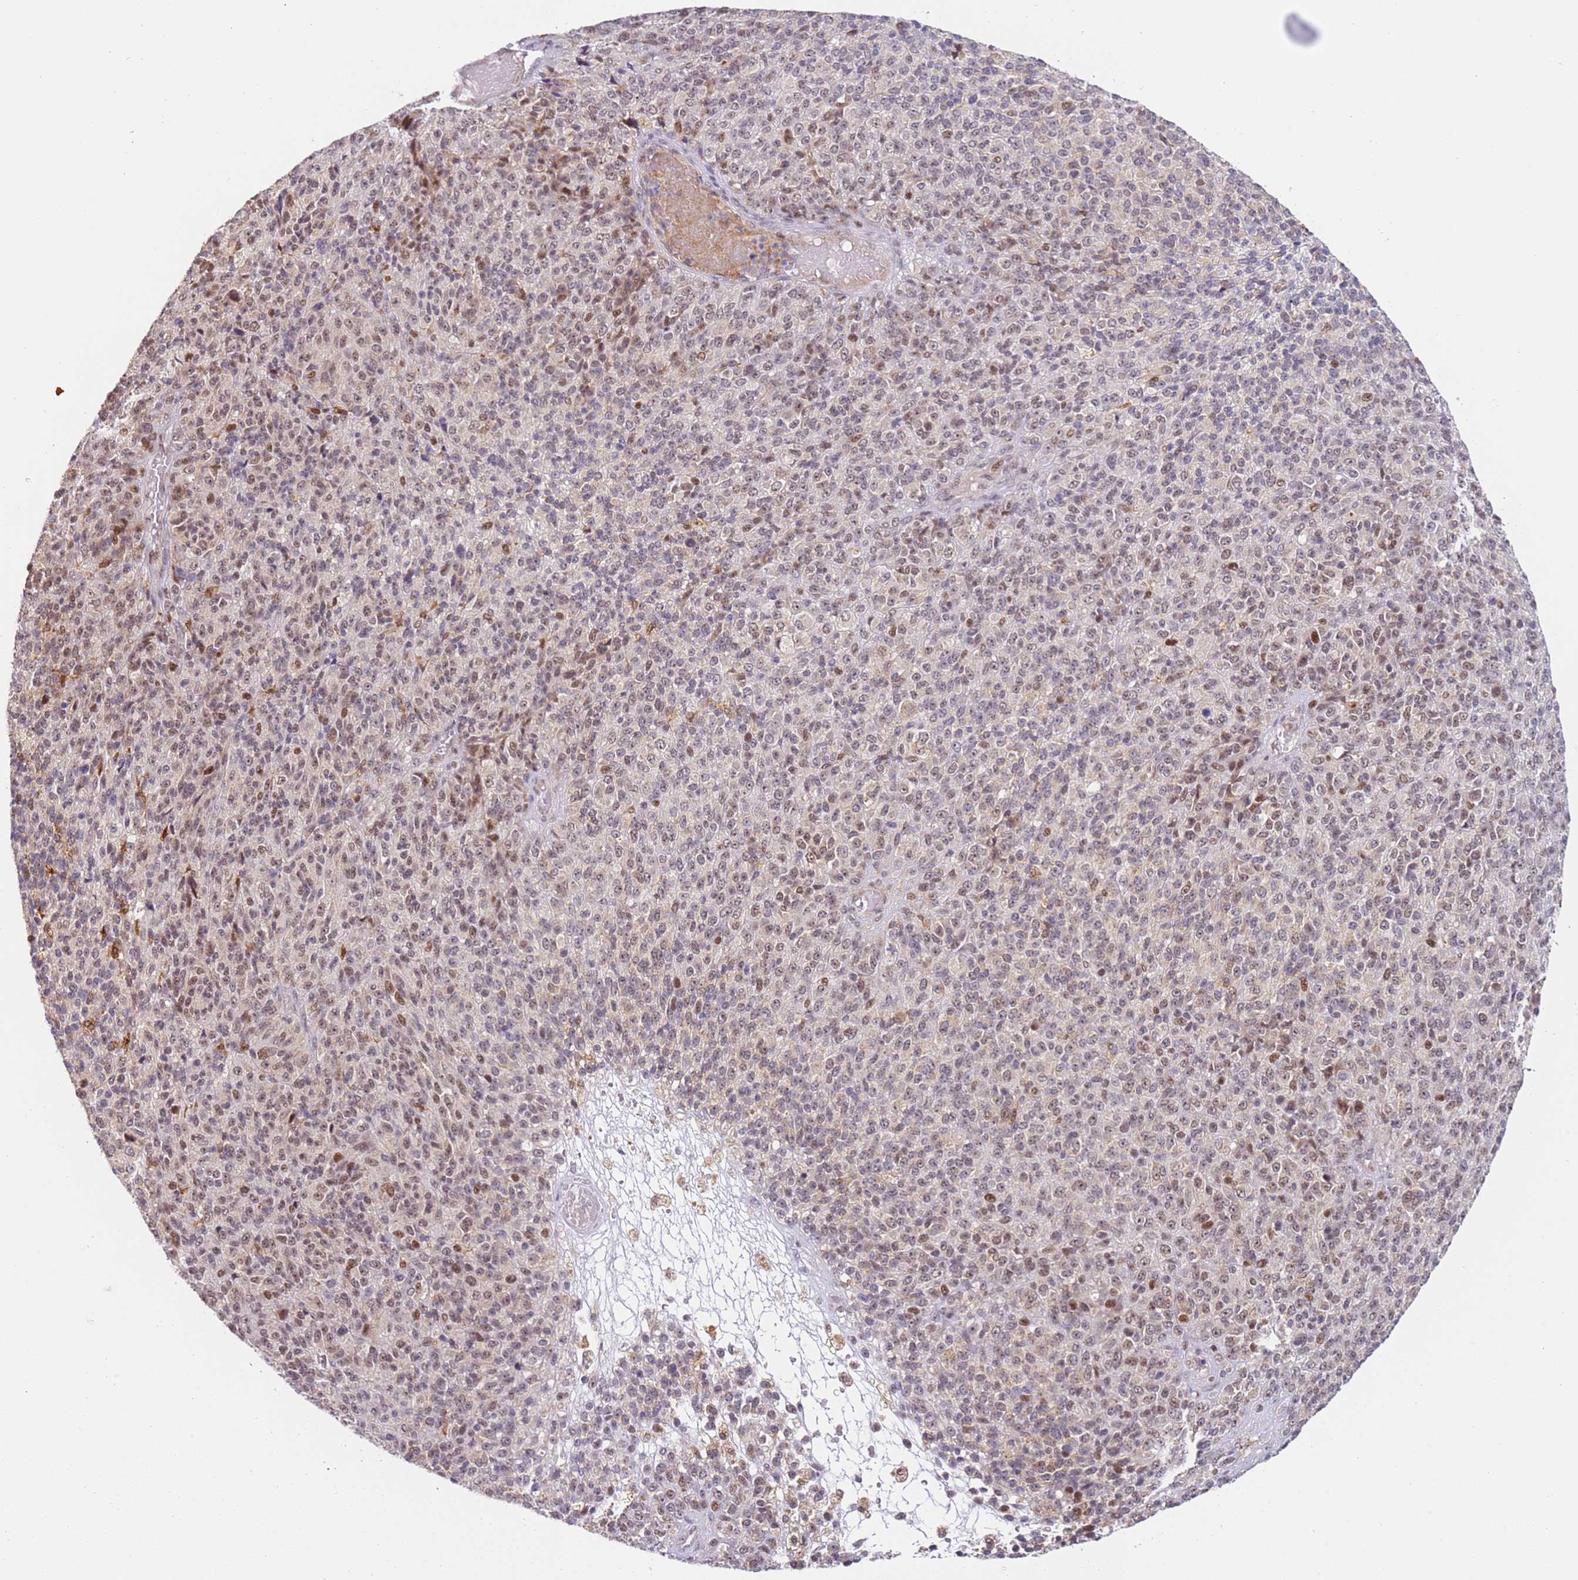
{"staining": {"intensity": "moderate", "quantity": "25%-75%", "location": "nuclear"}, "tissue": "melanoma", "cell_type": "Tumor cells", "image_type": "cancer", "snomed": [{"axis": "morphology", "description": "Malignant melanoma, Metastatic site"}, {"axis": "topography", "description": "Brain"}], "caption": "The histopathology image exhibits a brown stain indicating the presence of a protein in the nuclear of tumor cells in malignant melanoma (metastatic site).", "gene": "LGALSL", "patient": {"sex": "female", "age": 56}}